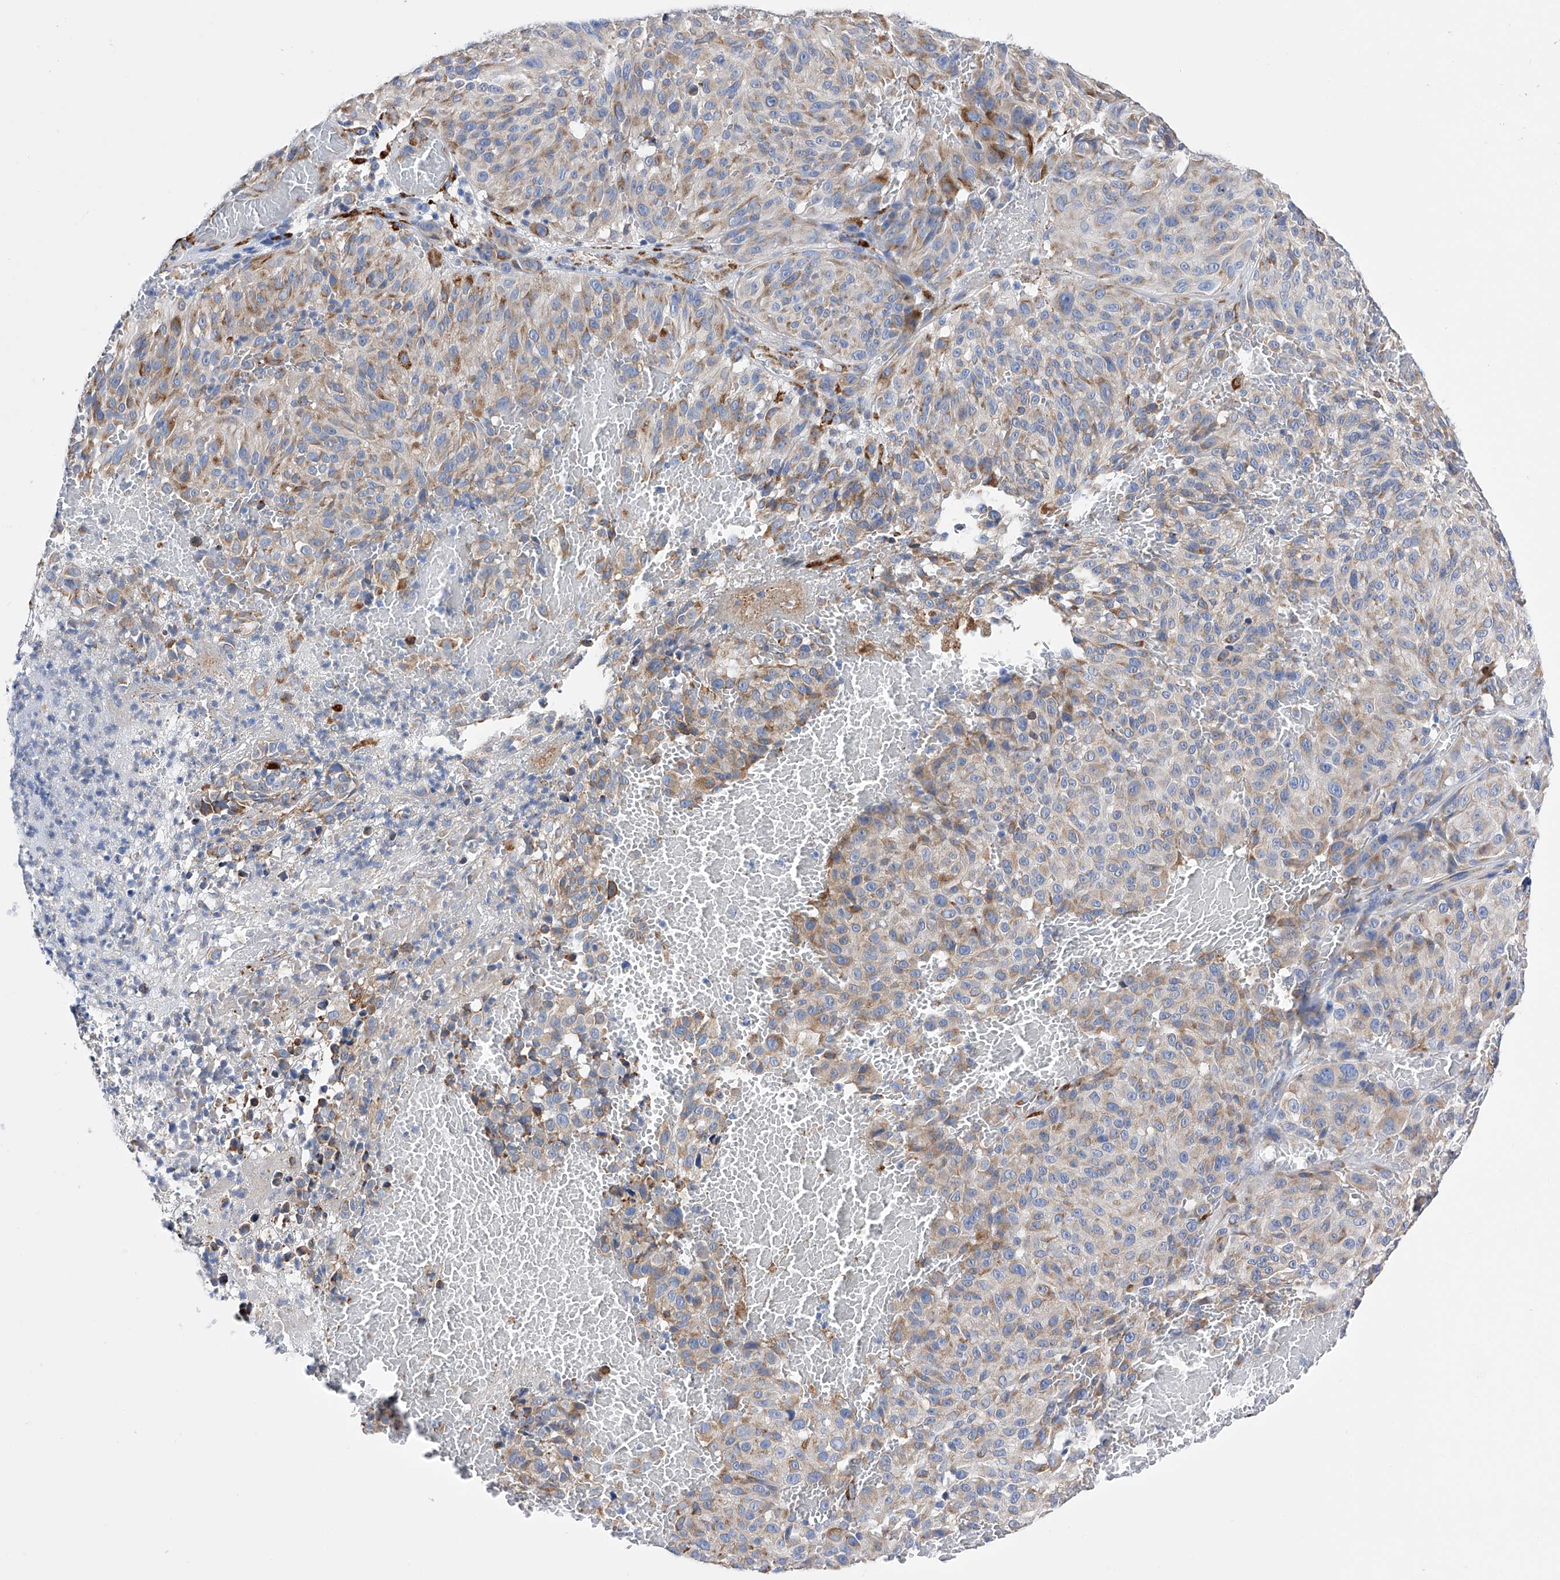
{"staining": {"intensity": "weak", "quantity": "25%-75%", "location": "cytoplasmic/membranous"}, "tissue": "melanoma", "cell_type": "Tumor cells", "image_type": "cancer", "snomed": [{"axis": "morphology", "description": "Malignant melanoma, NOS"}, {"axis": "topography", "description": "Skin"}], "caption": "Immunohistochemistry (IHC) of human melanoma shows low levels of weak cytoplasmic/membranous expression in about 25%-75% of tumor cells. (IHC, brightfield microscopy, high magnification).", "gene": "PDIA5", "patient": {"sex": "male", "age": 83}}